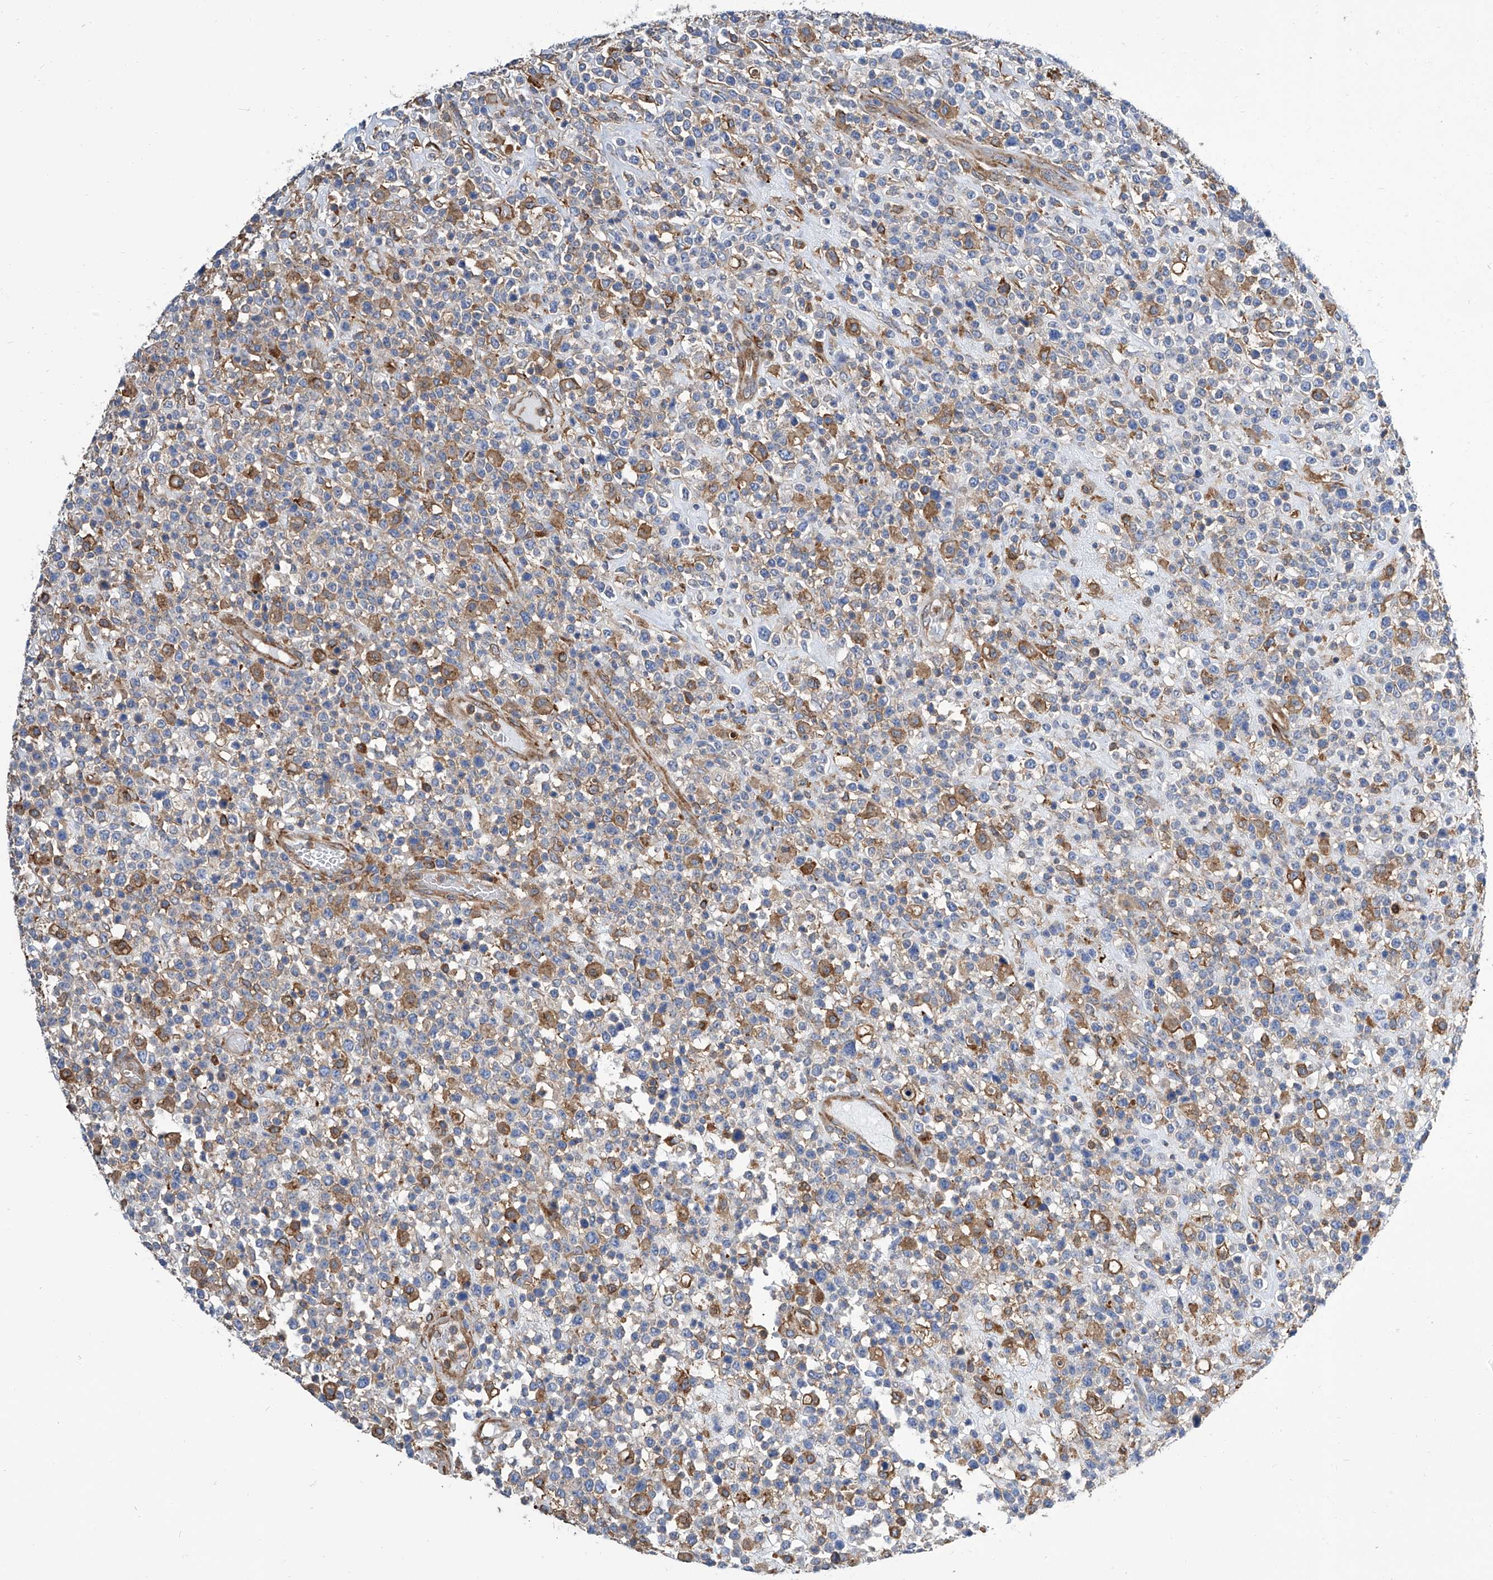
{"staining": {"intensity": "moderate", "quantity": "<25%", "location": "cytoplasmic/membranous"}, "tissue": "lymphoma", "cell_type": "Tumor cells", "image_type": "cancer", "snomed": [{"axis": "morphology", "description": "Malignant lymphoma, non-Hodgkin's type, High grade"}, {"axis": "topography", "description": "Colon"}], "caption": "This image exhibits immunohistochemistry (IHC) staining of human lymphoma, with low moderate cytoplasmic/membranous staining in about <25% of tumor cells.", "gene": "GPT", "patient": {"sex": "female", "age": 53}}